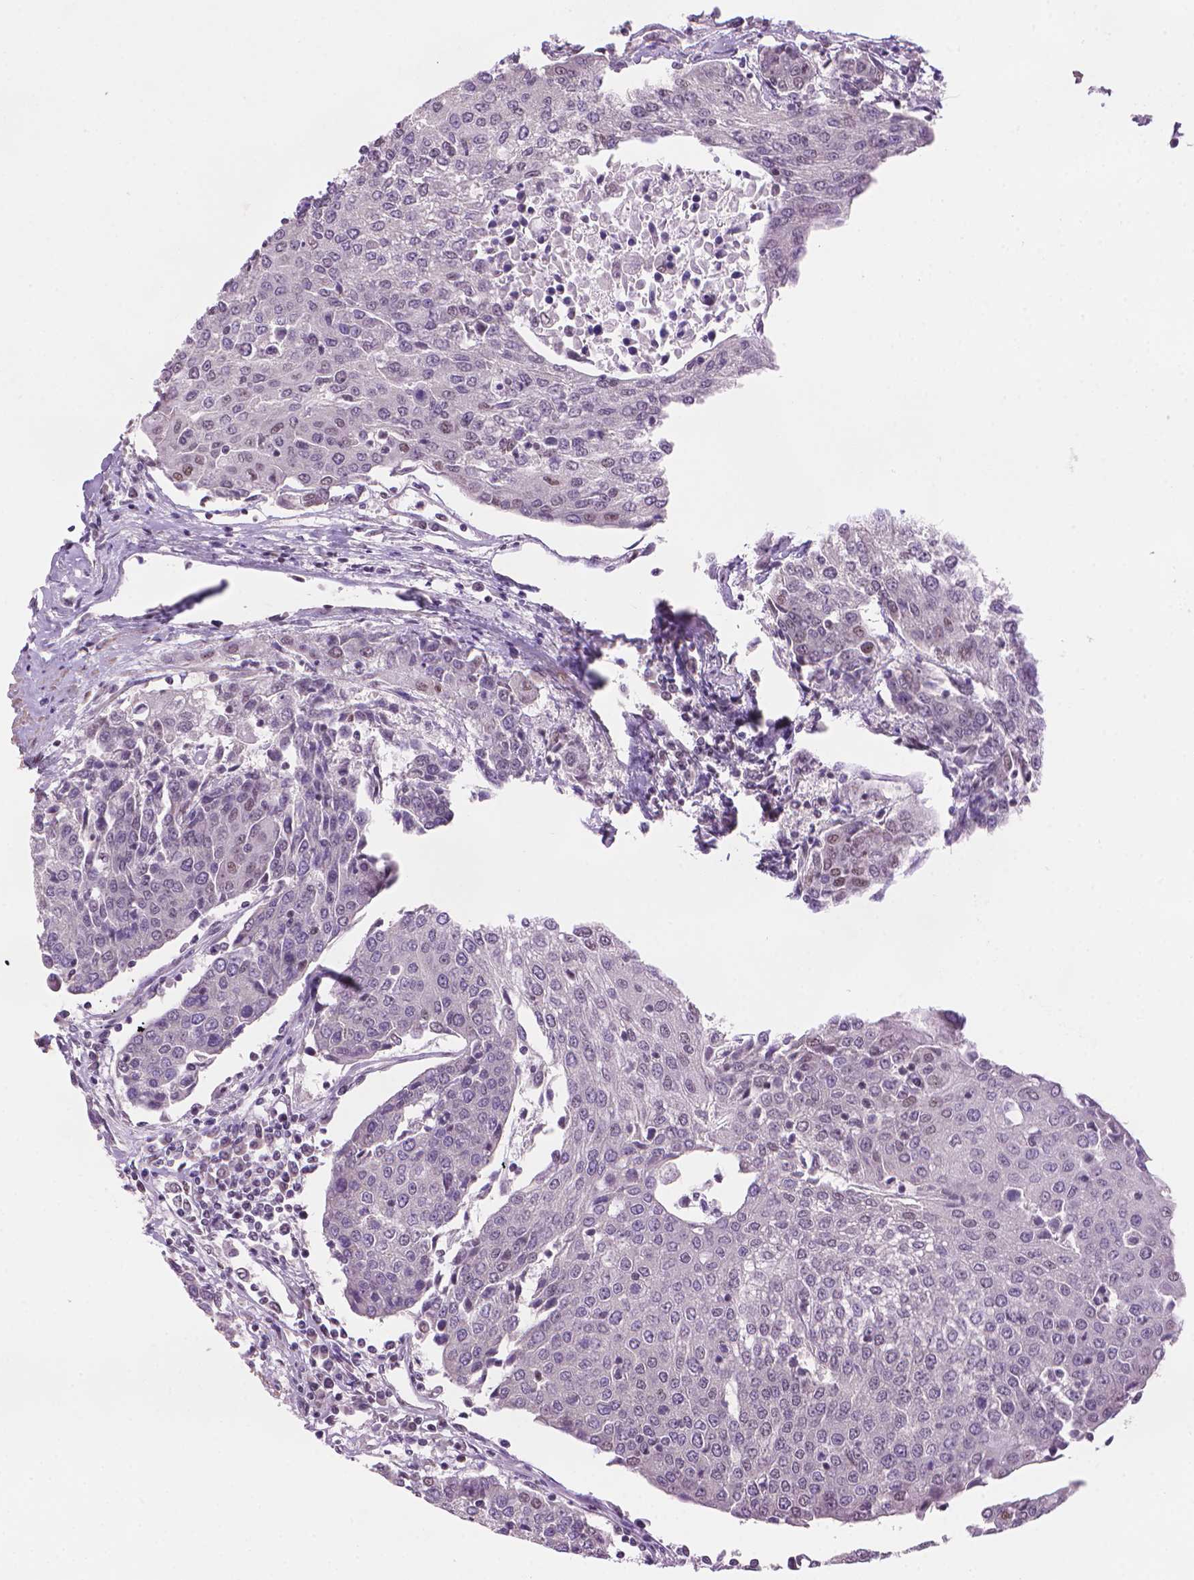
{"staining": {"intensity": "negative", "quantity": "none", "location": "none"}, "tissue": "urothelial cancer", "cell_type": "Tumor cells", "image_type": "cancer", "snomed": [{"axis": "morphology", "description": "Urothelial carcinoma, High grade"}, {"axis": "topography", "description": "Urinary bladder"}], "caption": "A histopathology image of human urothelial cancer is negative for staining in tumor cells.", "gene": "UBN1", "patient": {"sex": "female", "age": 85}}